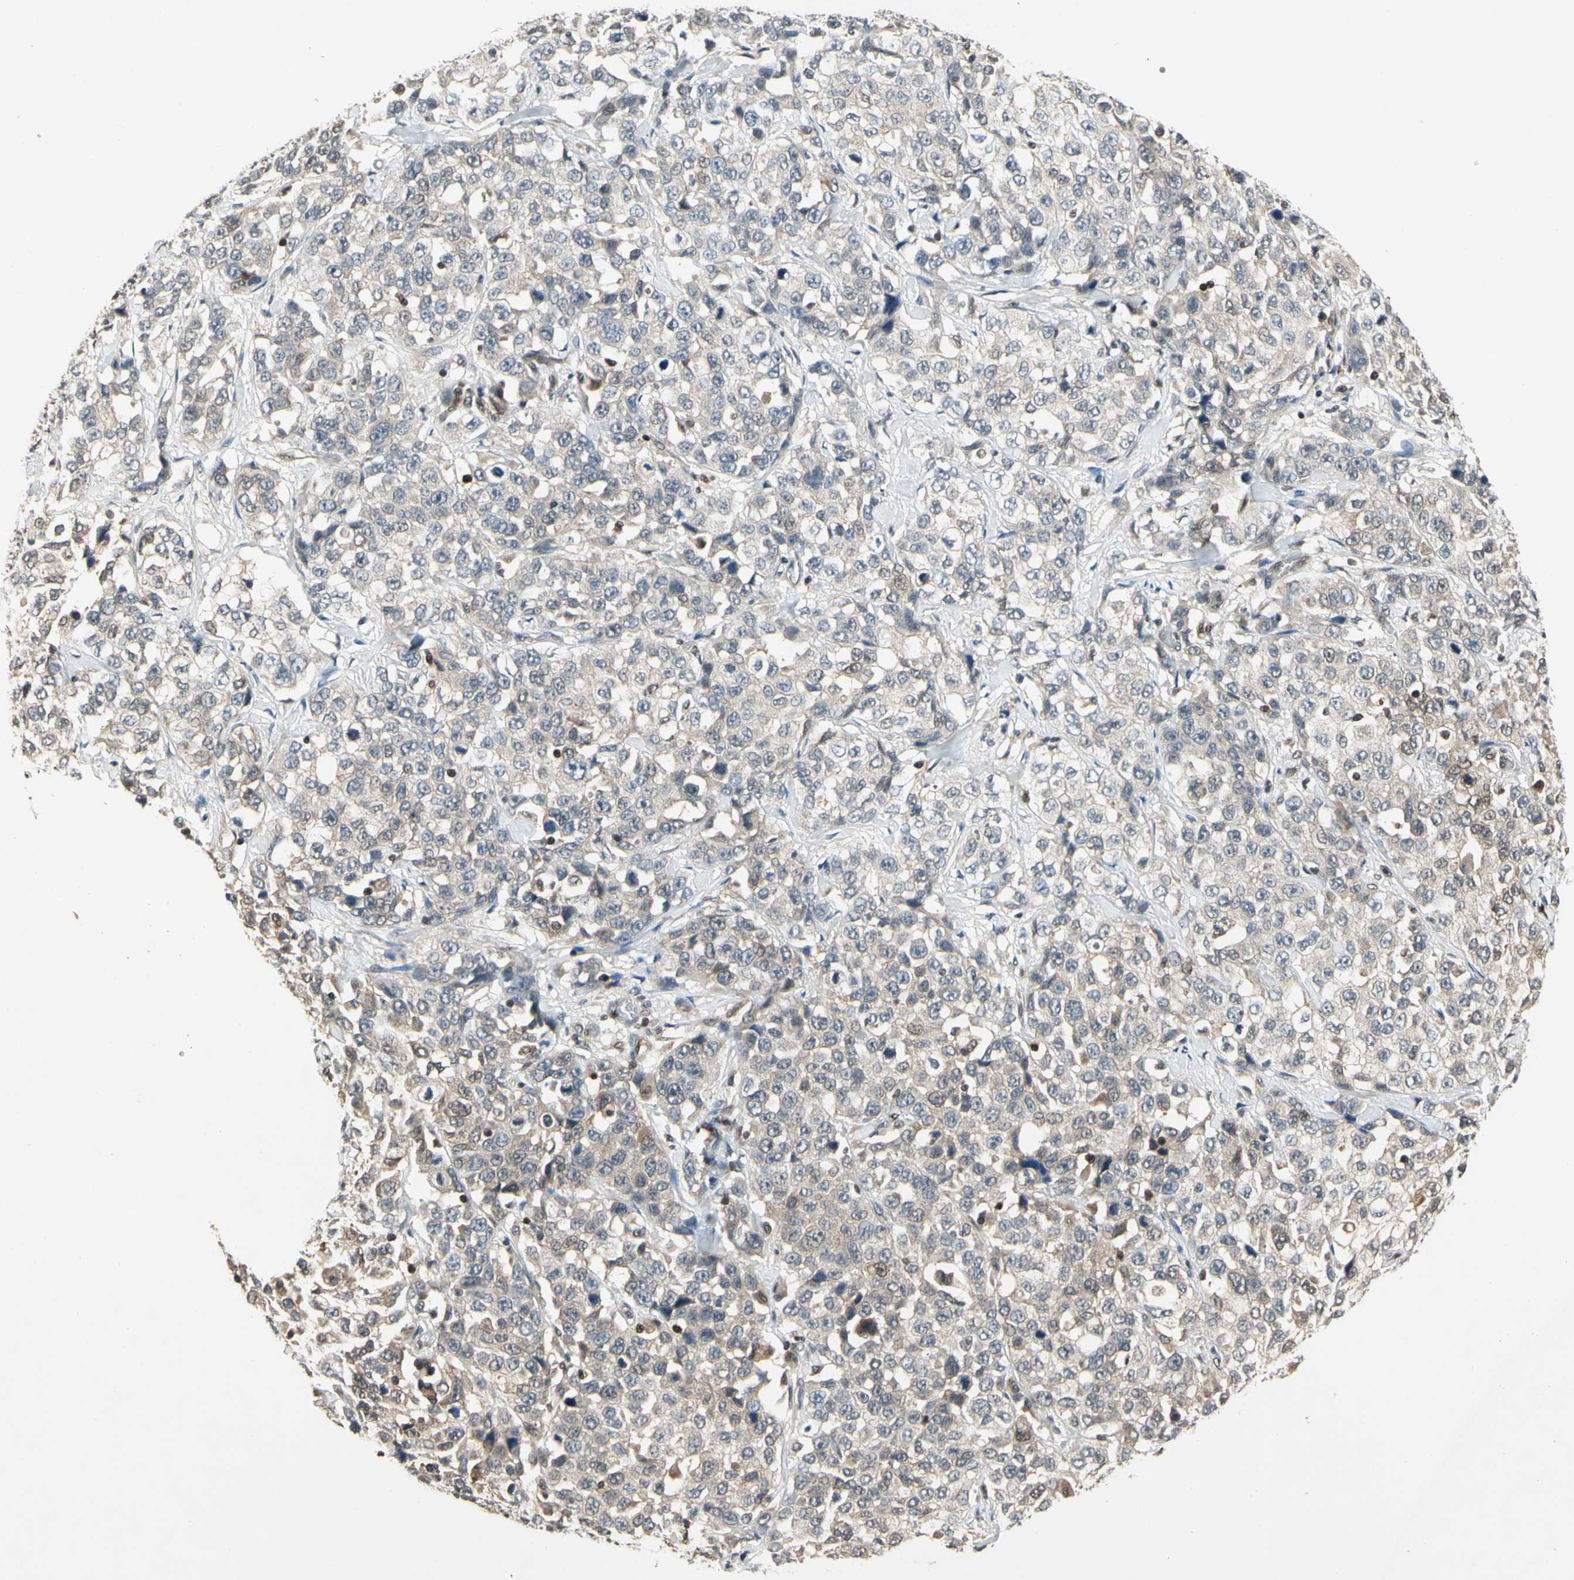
{"staining": {"intensity": "negative", "quantity": "none", "location": "none"}, "tissue": "stomach cancer", "cell_type": "Tumor cells", "image_type": "cancer", "snomed": [{"axis": "morphology", "description": "Normal tissue, NOS"}, {"axis": "morphology", "description": "Adenocarcinoma, NOS"}, {"axis": "topography", "description": "Stomach"}], "caption": "Human adenocarcinoma (stomach) stained for a protein using IHC shows no staining in tumor cells.", "gene": "GSR", "patient": {"sex": "male", "age": 48}}